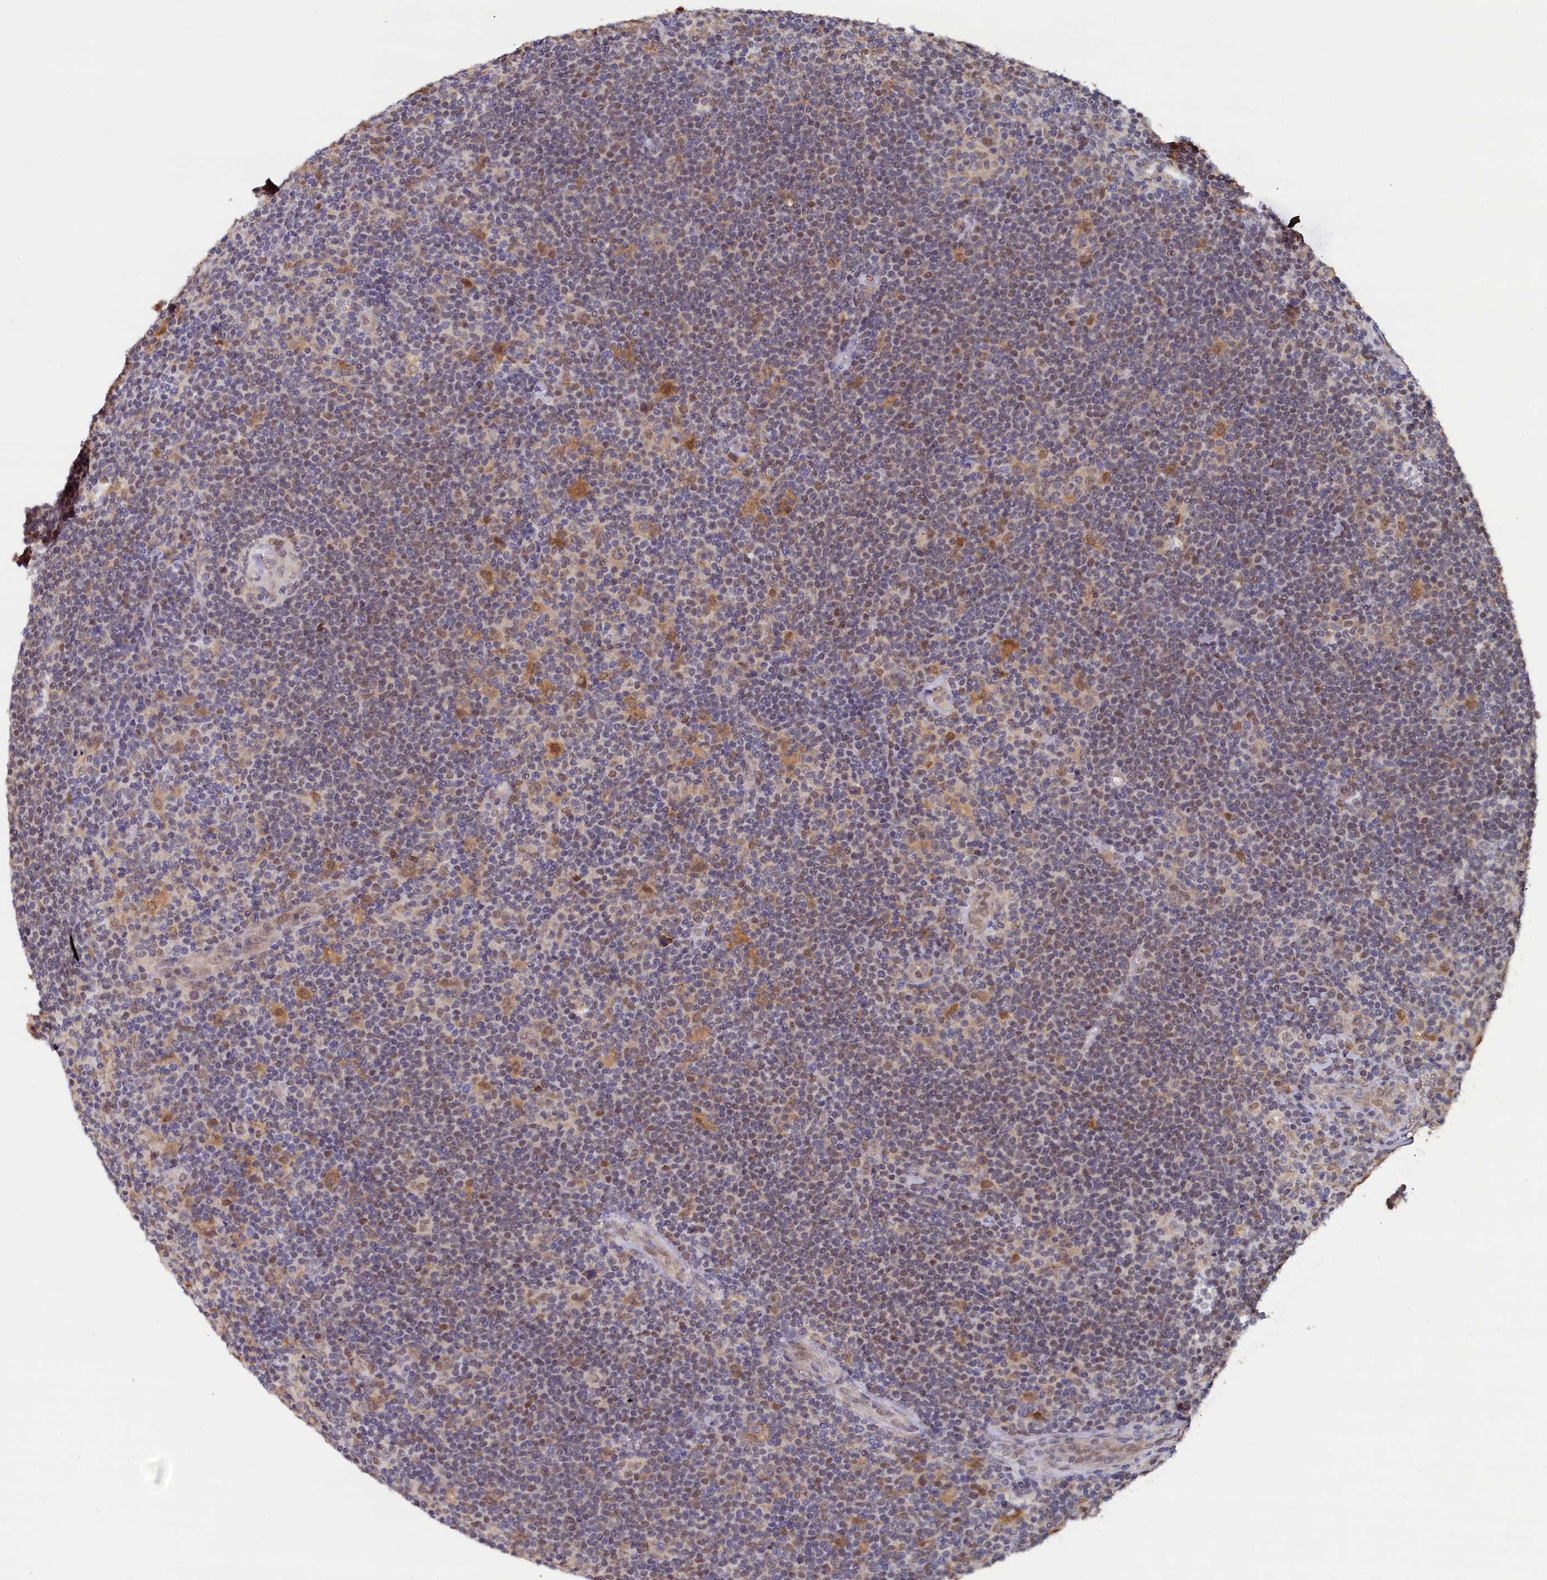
{"staining": {"intensity": "weak", "quantity": "25%-75%", "location": "cytoplasmic/membranous"}, "tissue": "lymphoma", "cell_type": "Tumor cells", "image_type": "cancer", "snomed": [{"axis": "morphology", "description": "Hodgkin's disease, NOS"}, {"axis": "topography", "description": "Lymph node"}], "caption": "Approximately 25%-75% of tumor cells in Hodgkin's disease display weak cytoplasmic/membranous protein staining as visualized by brown immunohistochemical staining.", "gene": "AHCY", "patient": {"sex": "female", "age": 57}}